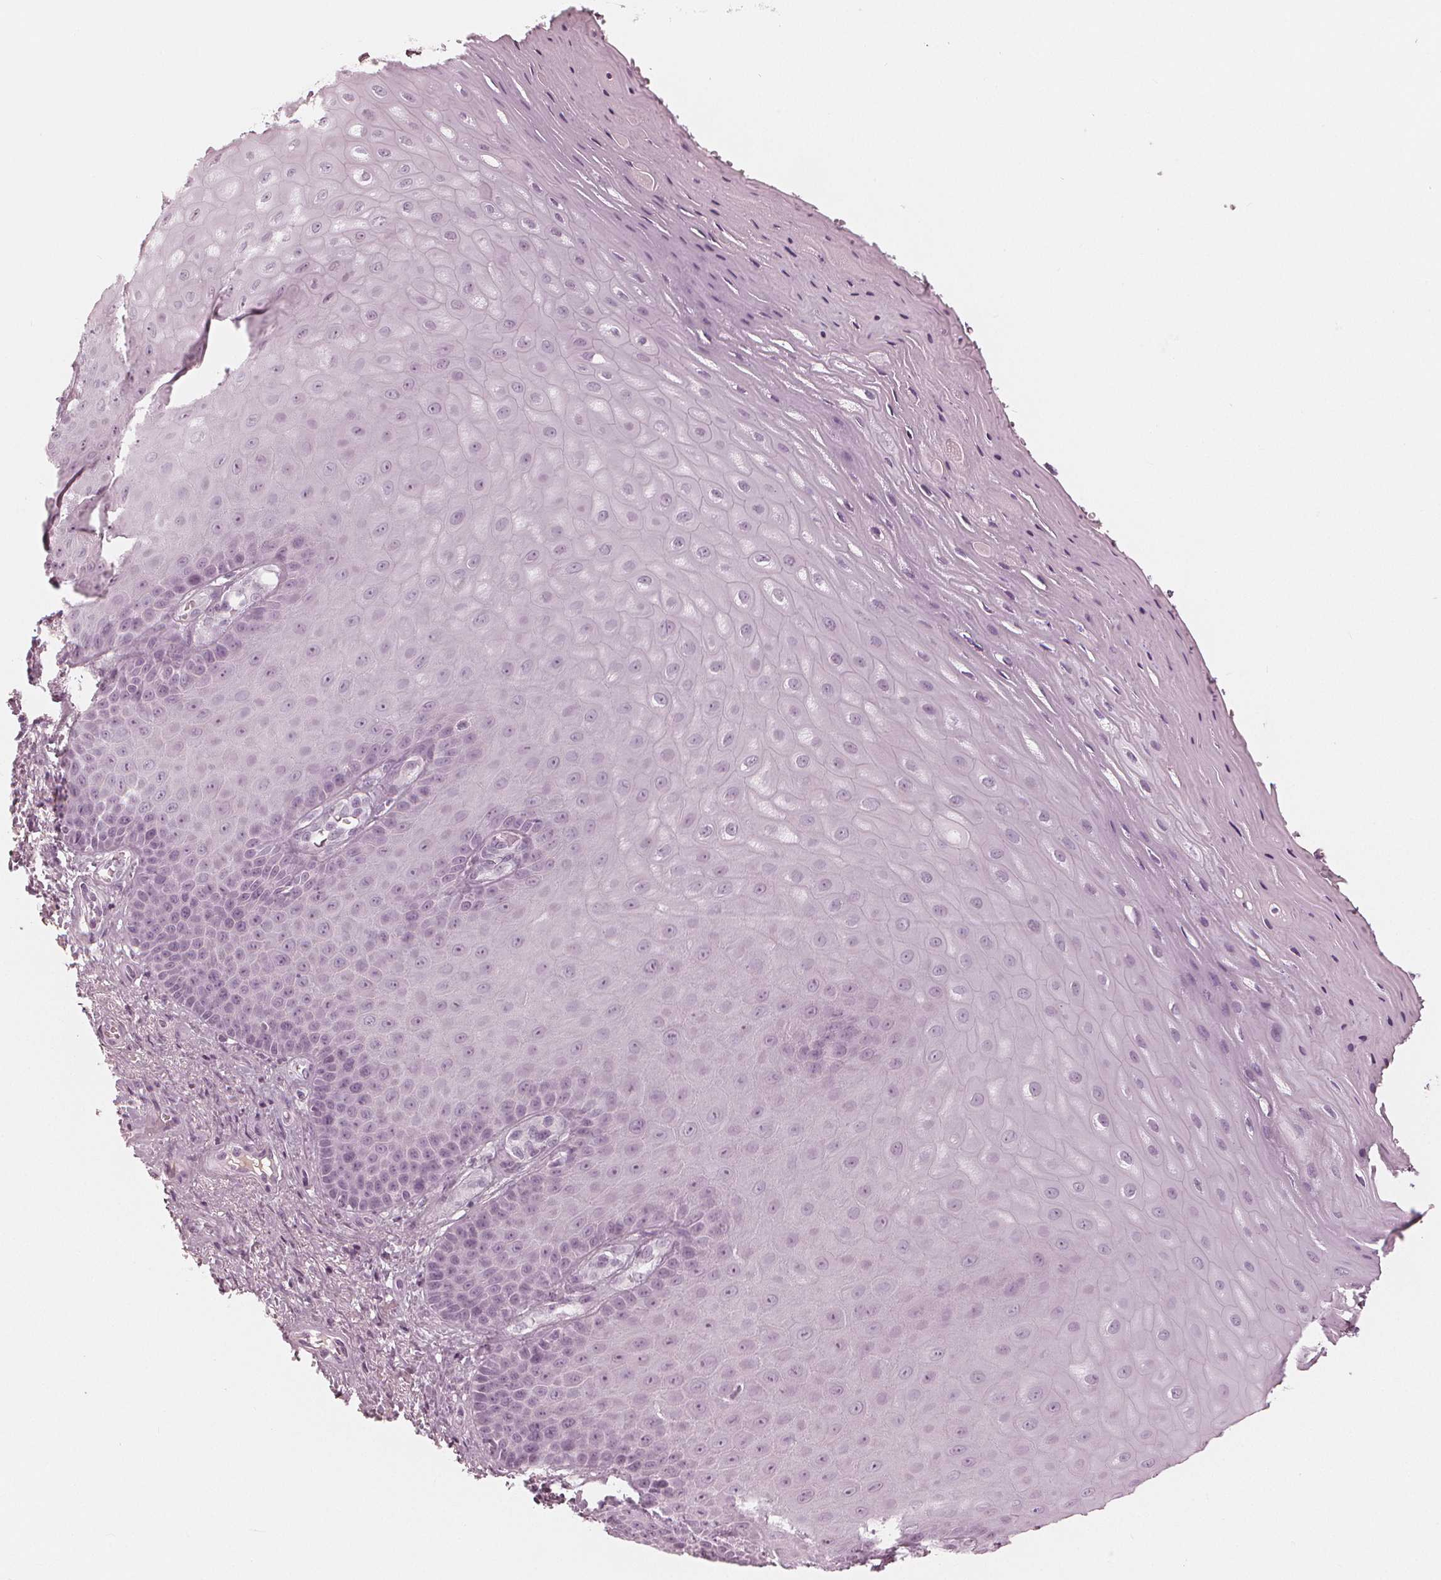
{"staining": {"intensity": "negative", "quantity": "none", "location": "none"}, "tissue": "vagina", "cell_type": "Squamous epithelial cells", "image_type": "normal", "snomed": [{"axis": "morphology", "description": "Normal tissue, NOS"}, {"axis": "topography", "description": "Vagina"}], "caption": "The histopathology image displays no staining of squamous epithelial cells in benign vagina.", "gene": "PAEP", "patient": {"sex": "female", "age": 83}}